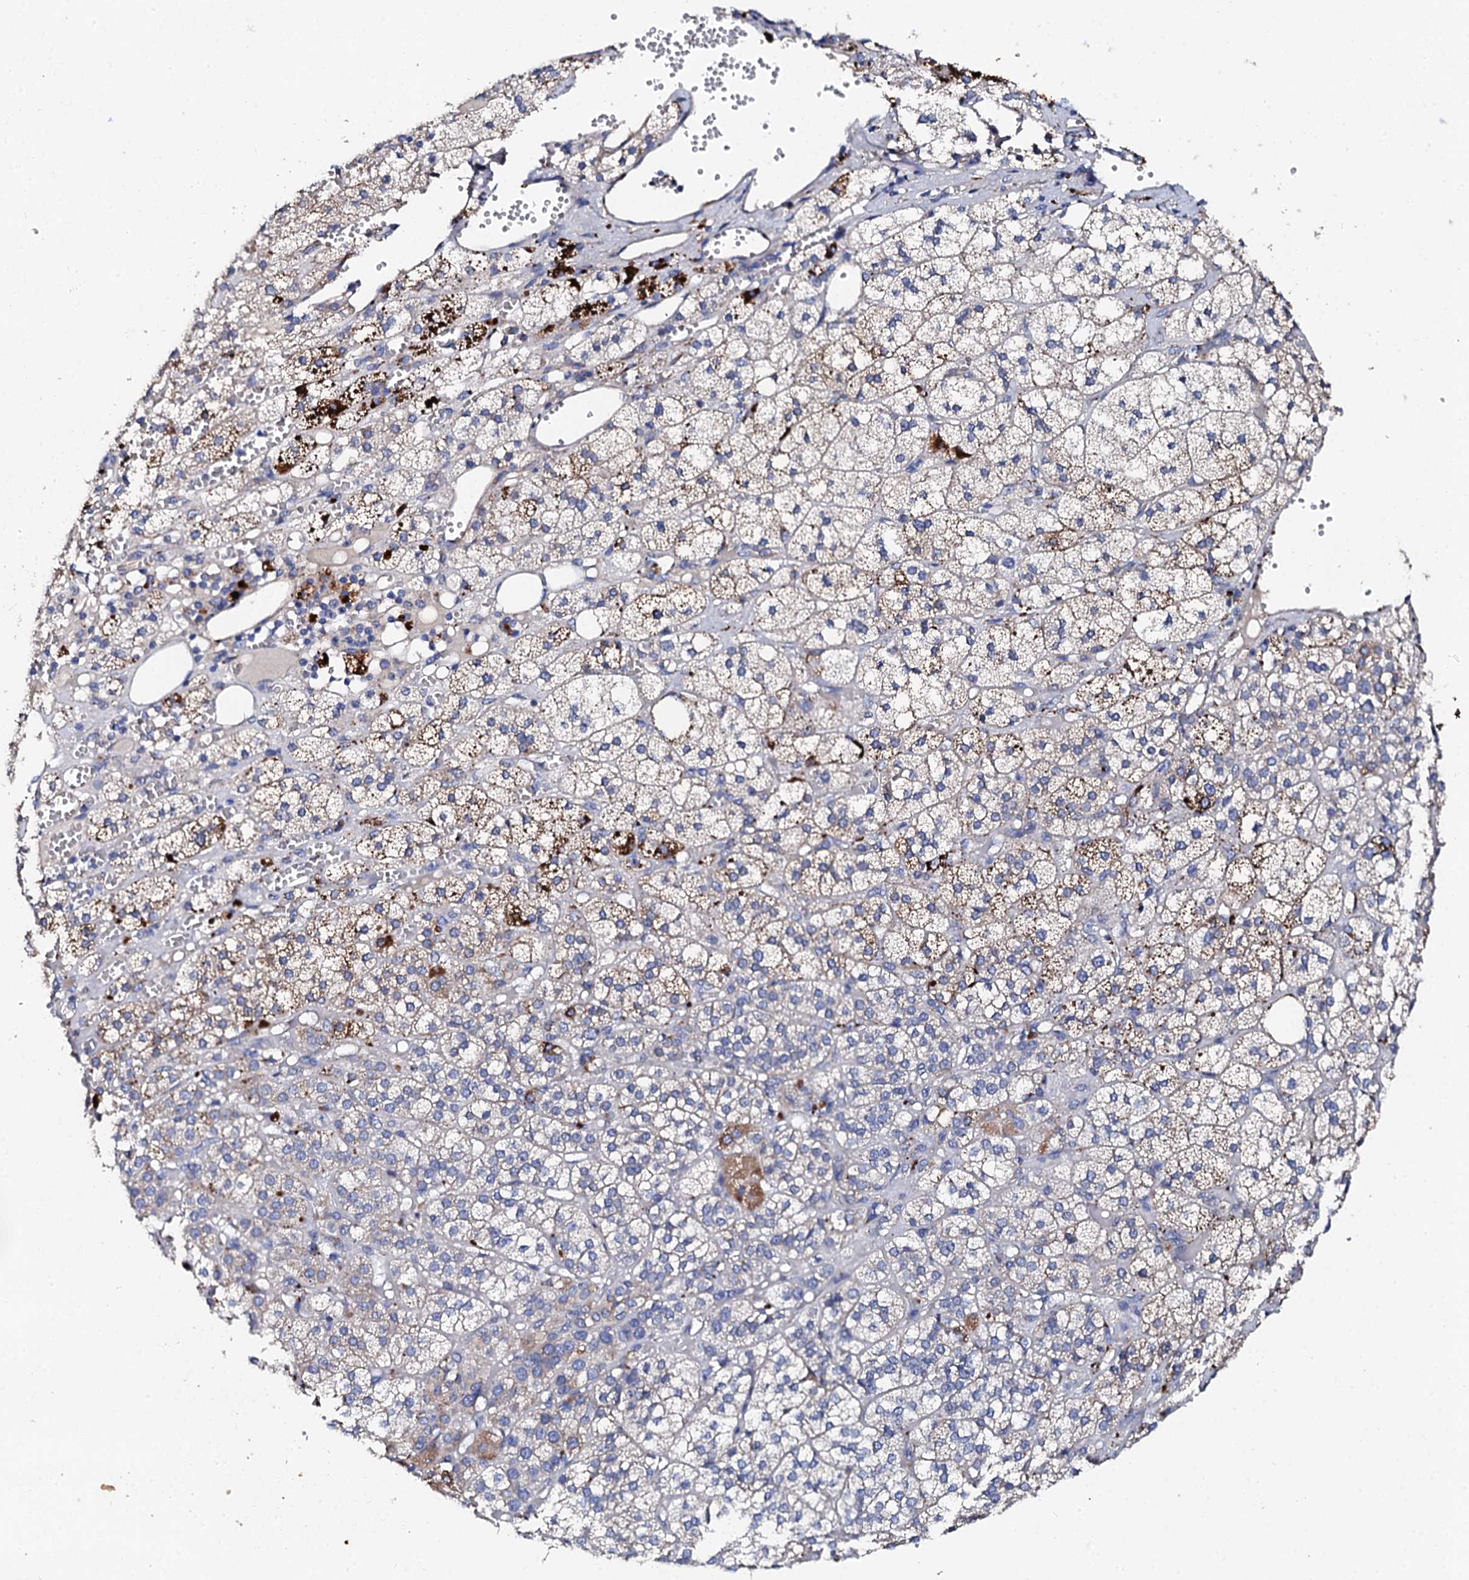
{"staining": {"intensity": "strong", "quantity": "<25%", "location": "cytoplasmic/membranous"}, "tissue": "adrenal gland", "cell_type": "Glandular cells", "image_type": "normal", "snomed": [{"axis": "morphology", "description": "Normal tissue, NOS"}, {"axis": "topography", "description": "Adrenal gland"}], "caption": "An immunohistochemistry (IHC) micrograph of normal tissue is shown. Protein staining in brown labels strong cytoplasmic/membranous positivity in adrenal gland within glandular cells.", "gene": "KLHL32", "patient": {"sex": "female", "age": 61}}